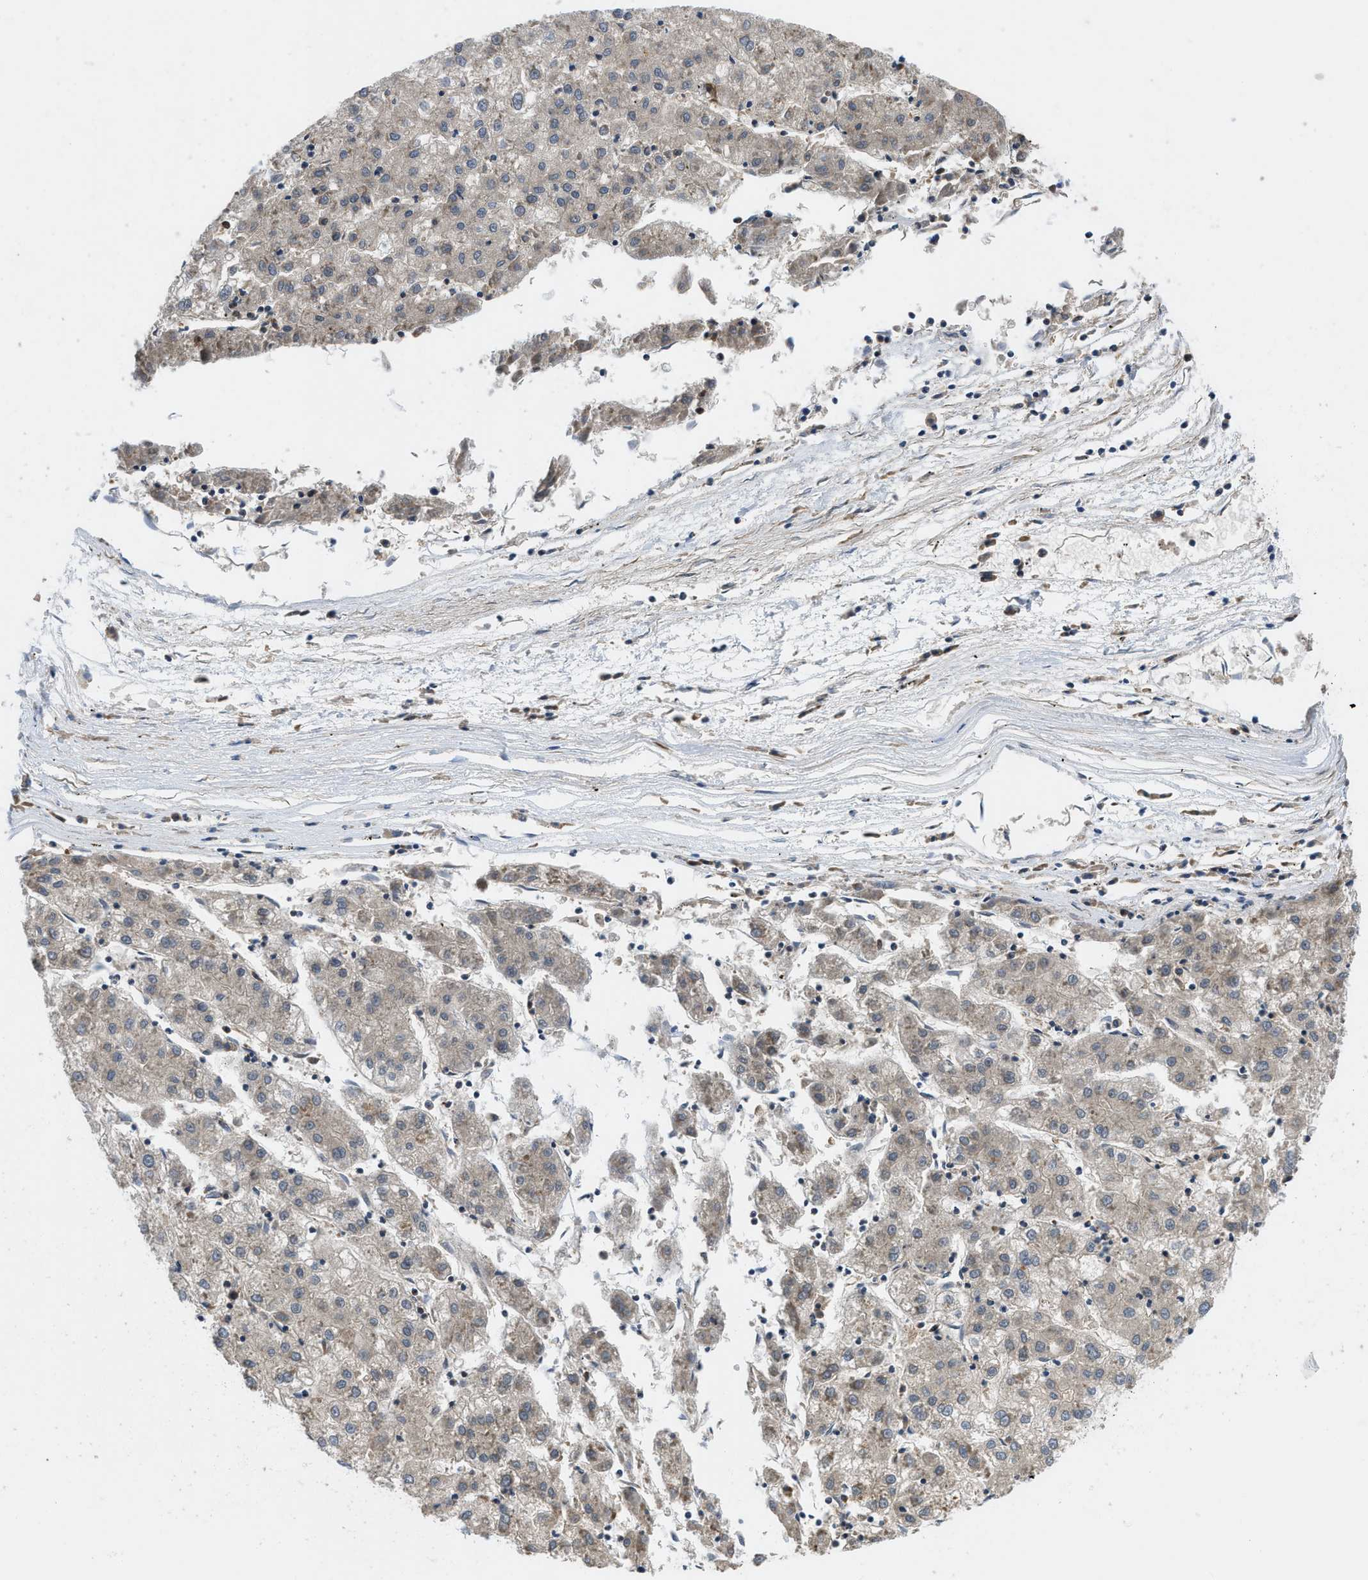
{"staining": {"intensity": "negative", "quantity": "none", "location": "none"}, "tissue": "liver cancer", "cell_type": "Tumor cells", "image_type": "cancer", "snomed": [{"axis": "morphology", "description": "Carcinoma, Hepatocellular, NOS"}, {"axis": "topography", "description": "Liver"}], "caption": "The micrograph shows no staining of tumor cells in liver cancer.", "gene": "GPR31", "patient": {"sex": "male", "age": 72}}